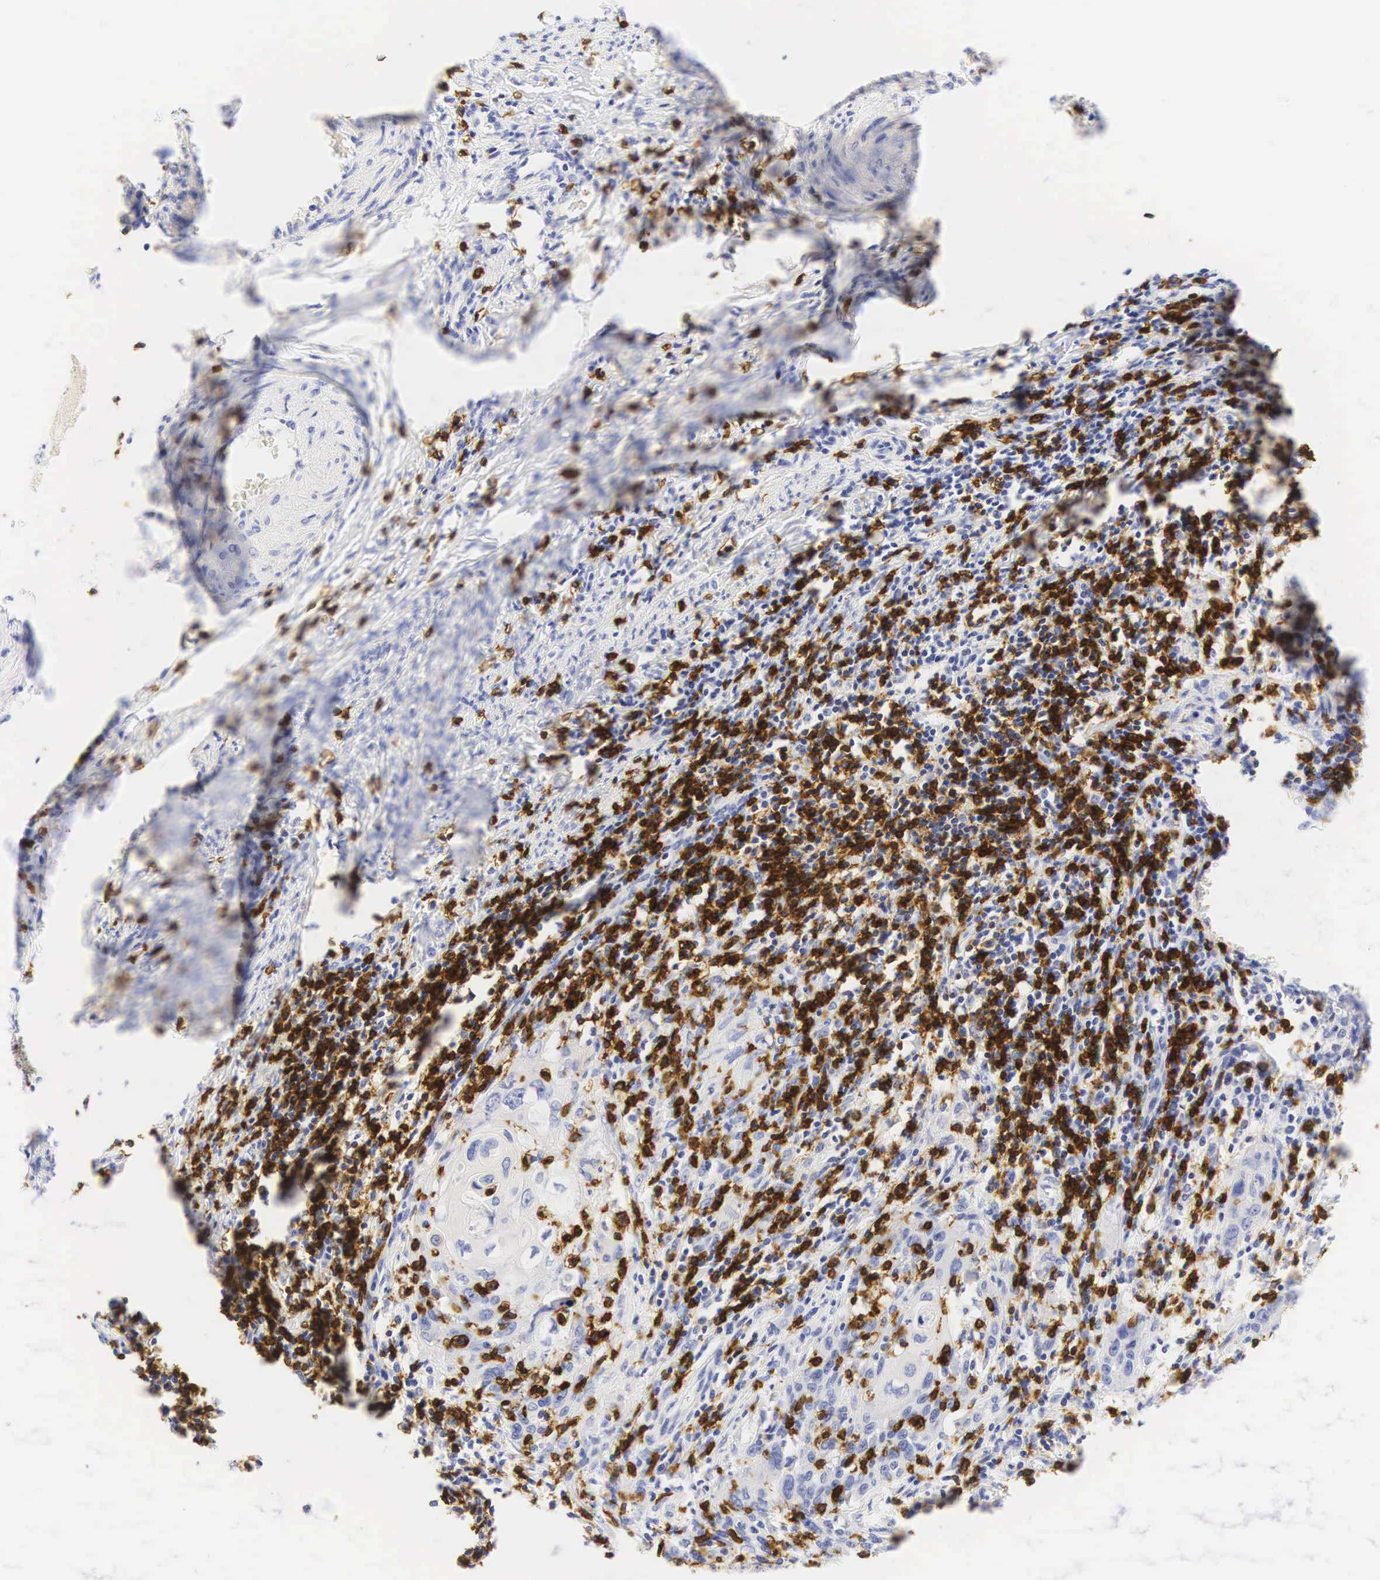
{"staining": {"intensity": "negative", "quantity": "none", "location": "none"}, "tissue": "cervical cancer", "cell_type": "Tumor cells", "image_type": "cancer", "snomed": [{"axis": "morphology", "description": "Squamous cell carcinoma, NOS"}, {"axis": "topography", "description": "Cervix"}], "caption": "Immunohistochemistry (IHC) photomicrograph of human squamous cell carcinoma (cervical) stained for a protein (brown), which exhibits no staining in tumor cells. The staining is performed using DAB brown chromogen with nuclei counter-stained in using hematoxylin.", "gene": "CD8A", "patient": {"sex": "female", "age": 54}}